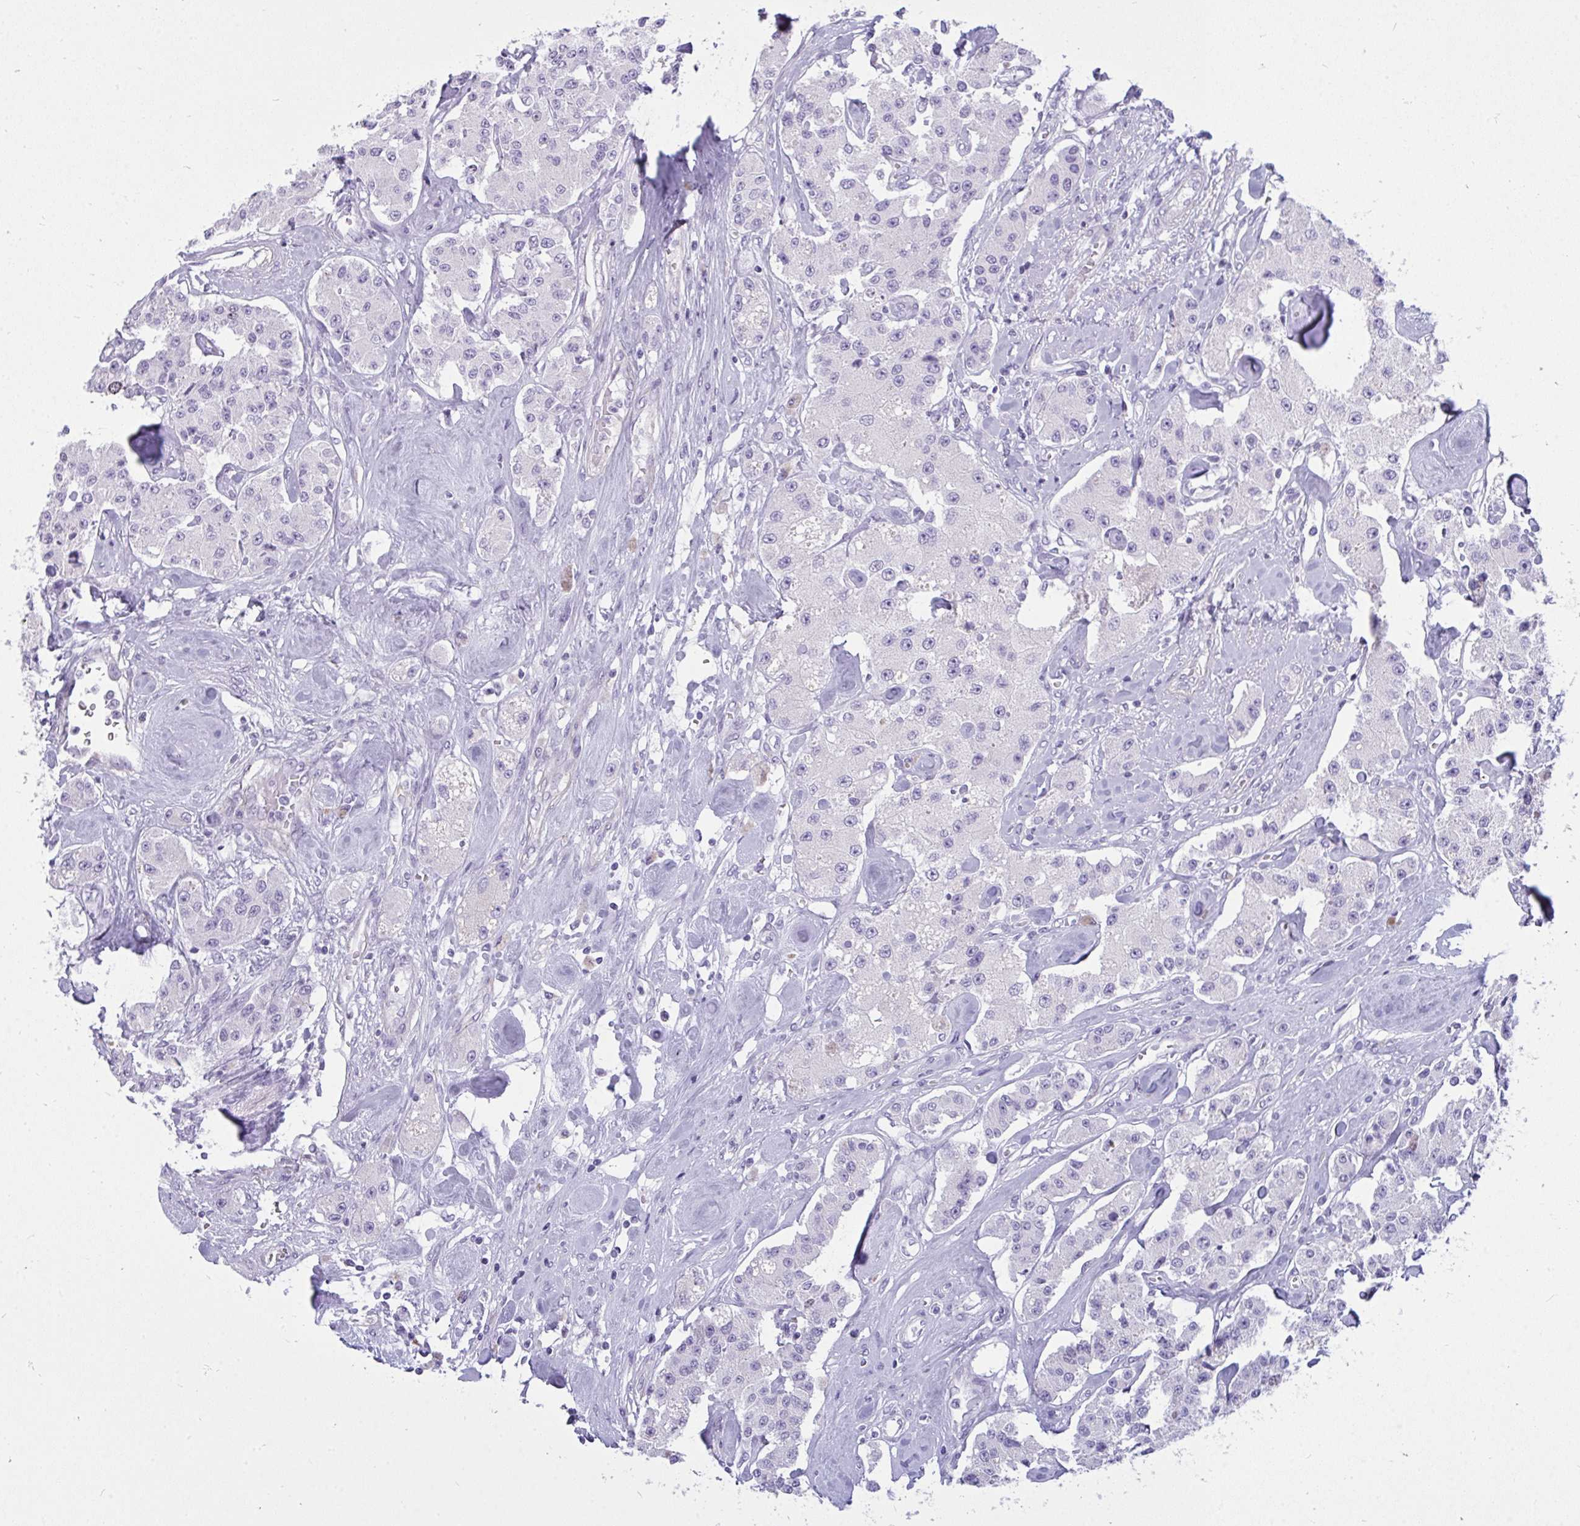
{"staining": {"intensity": "negative", "quantity": "none", "location": "none"}, "tissue": "carcinoid", "cell_type": "Tumor cells", "image_type": "cancer", "snomed": [{"axis": "morphology", "description": "Carcinoid, malignant, NOS"}, {"axis": "topography", "description": "Pancreas"}], "caption": "A micrograph of human carcinoid is negative for staining in tumor cells. Nuclei are stained in blue.", "gene": "SUZ12", "patient": {"sex": "male", "age": 41}}